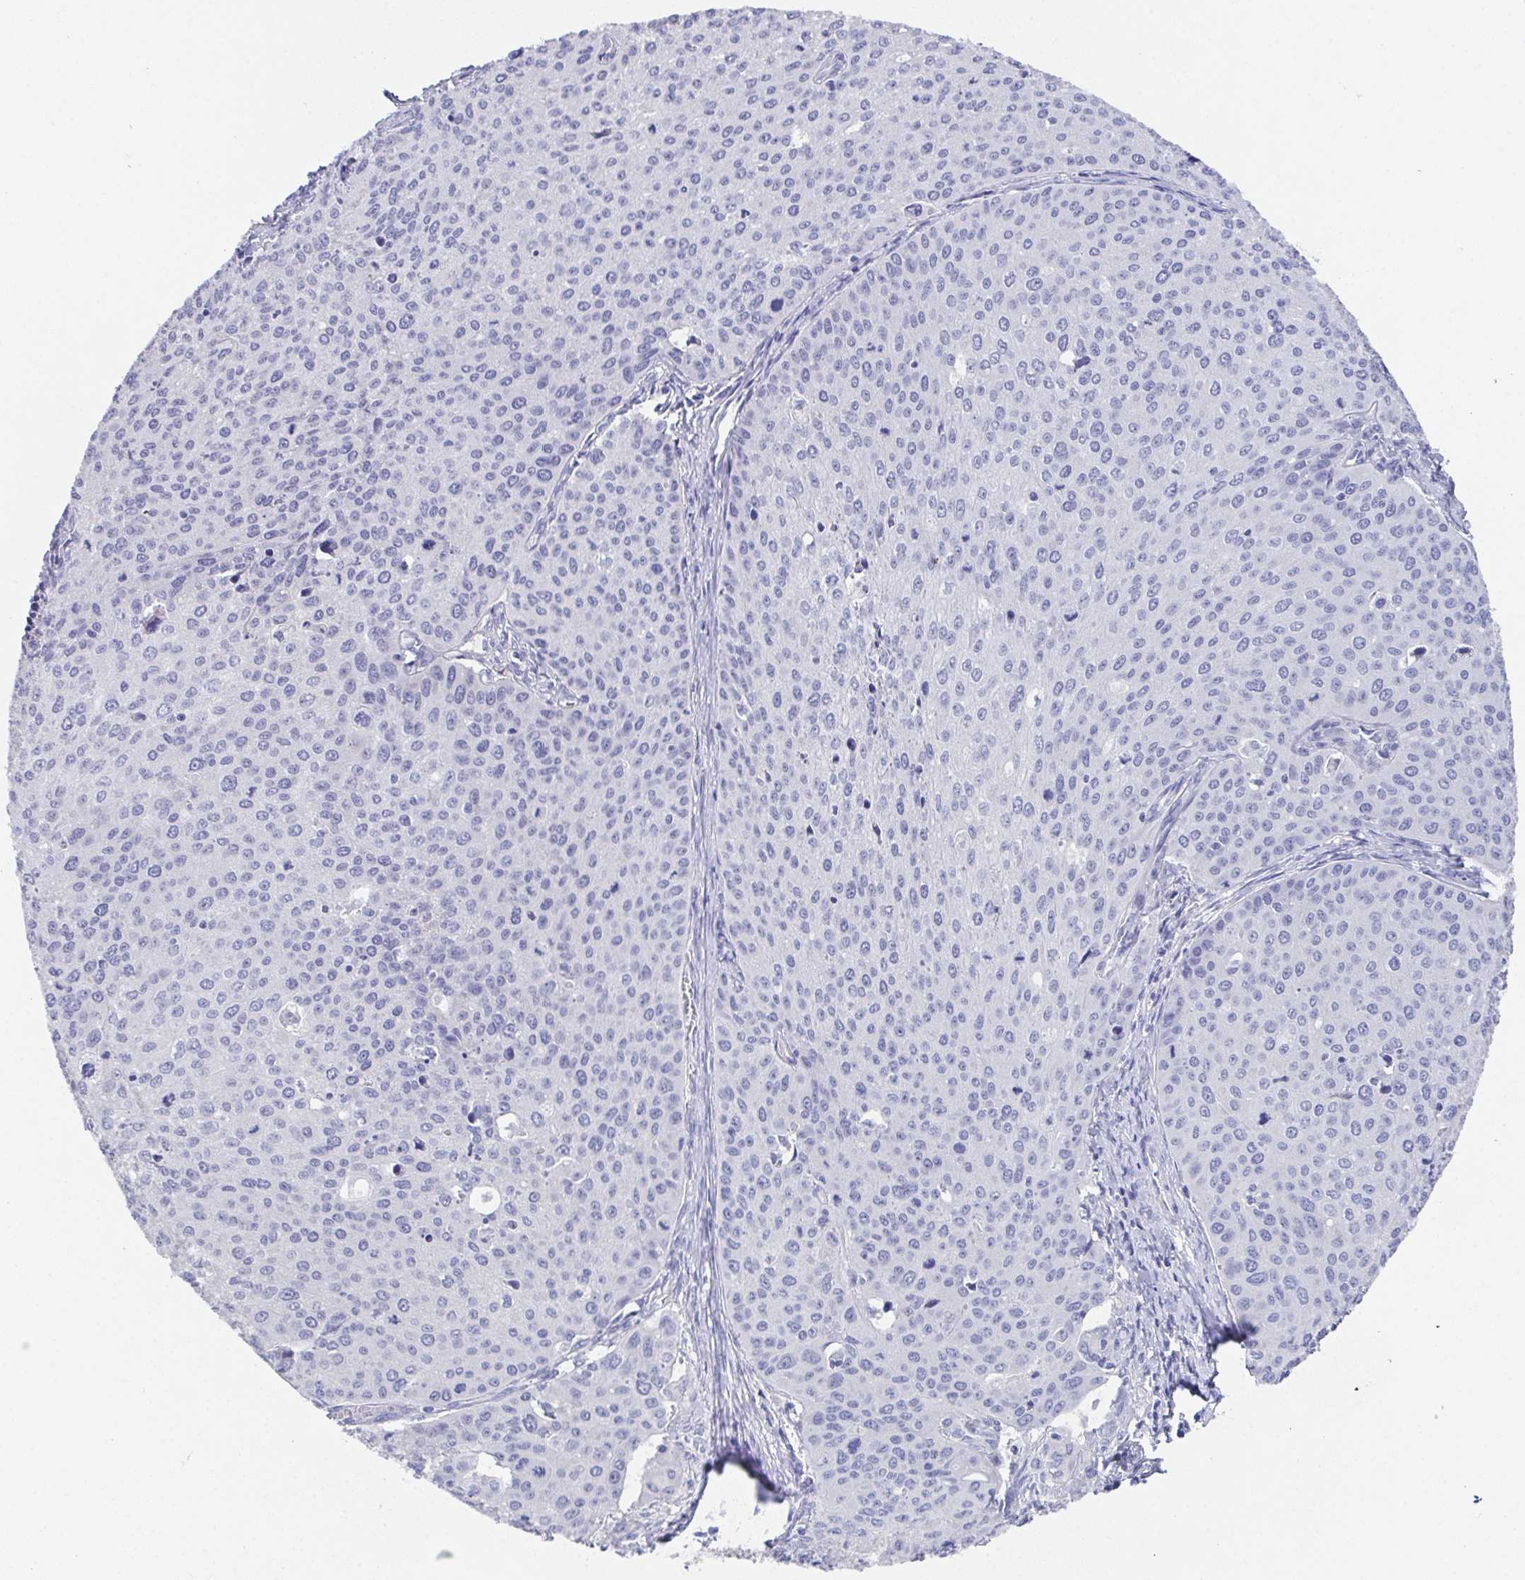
{"staining": {"intensity": "negative", "quantity": "none", "location": "none"}, "tissue": "cervical cancer", "cell_type": "Tumor cells", "image_type": "cancer", "snomed": [{"axis": "morphology", "description": "Squamous cell carcinoma, NOS"}, {"axis": "topography", "description": "Cervix"}], "caption": "This photomicrograph is of squamous cell carcinoma (cervical) stained with immunohistochemistry to label a protein in brown with the nuclei are counter-stained blue. There is no staining in tumor cells.", "gene": "SSC4D", "patient": {"sex": "female", "age": 38}}